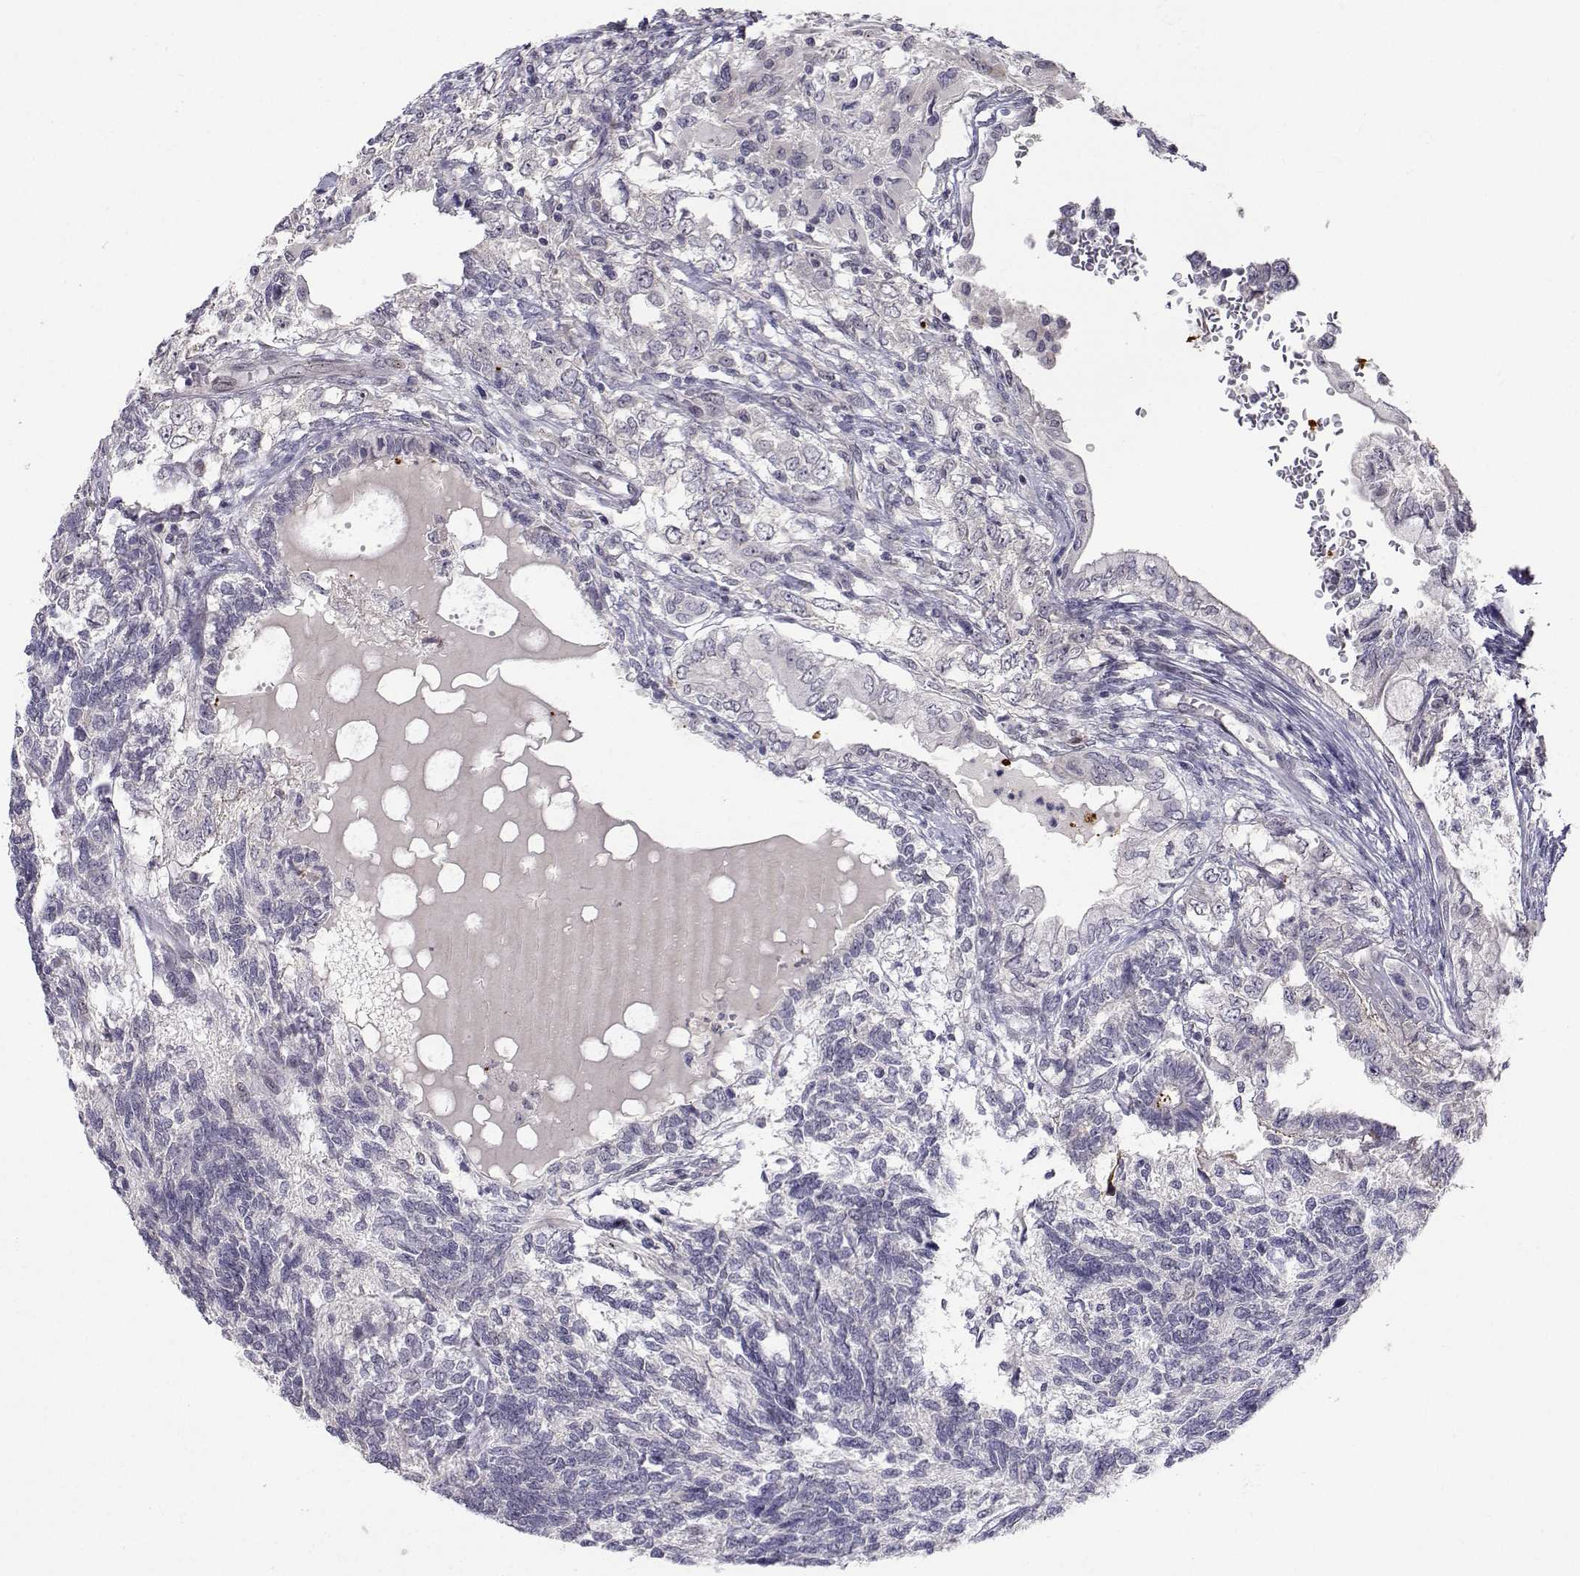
{"staining": {"intensity": "negative", "quantity": "none", "location": "none"}, "tissue": "testis cancer", "cell_type": "Tumor cells", "image_type": "cancer", "snomed": [{"axis": "morphology", "description": "Seminoma, NOS"}, {"axis": "morphology", "description": "Carcinoma, Embryonal, NOS"}, {"axis": "topography", "description": "Testis"}], "caption": "IHC of testis cancer (seminoma) displays no expression in tumor cells. (DAB immunohistochemistry (IHC) with hematoxylin counter stain).", "gene": "SLC6A3", "patient": {"sex": "male", "age": 41}}